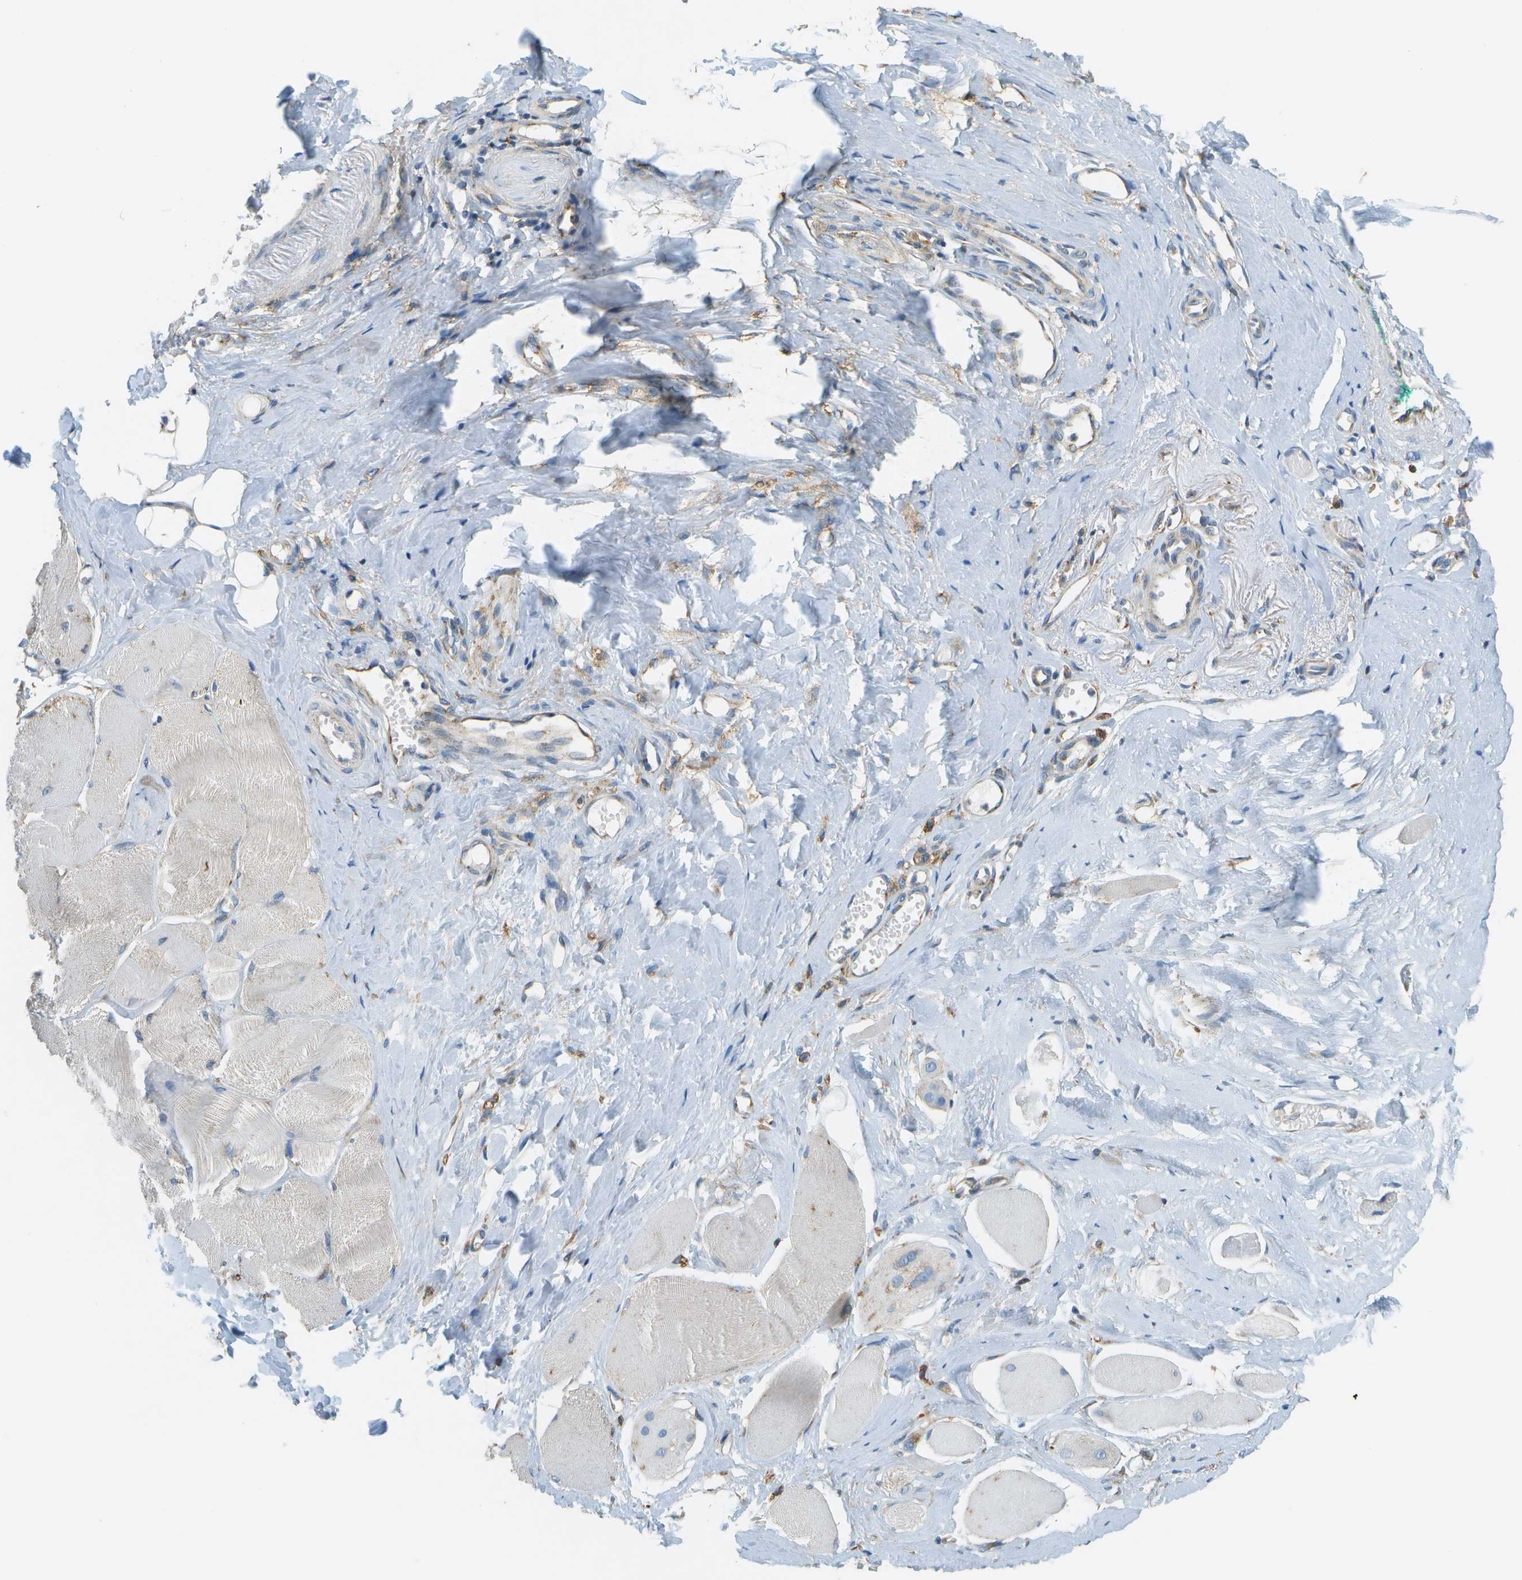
{"staining": {"intensity": "negative", "quantity": "none", "location": "none"}, "tissue": "skeletal muscle", "cell_type": "Myocytes", "image_type": "normal", "snomed": [{"axis": "morphology", "description": "Normal tissue, NOS"}, {"axis": "morphology", "description": "Squamous cell carcinoma, NOS"}, {"axis": "topography", "description": "Skeletal muscle"}], "caption": "Immunohistochemistry (IHC) image of unremarkable skeletal muscle: skeletal muscle stained with DAB reveals no significant protein expression in myocytes.", "gene": "CLTC", "patient": {"sex": "male", "age": 51}}